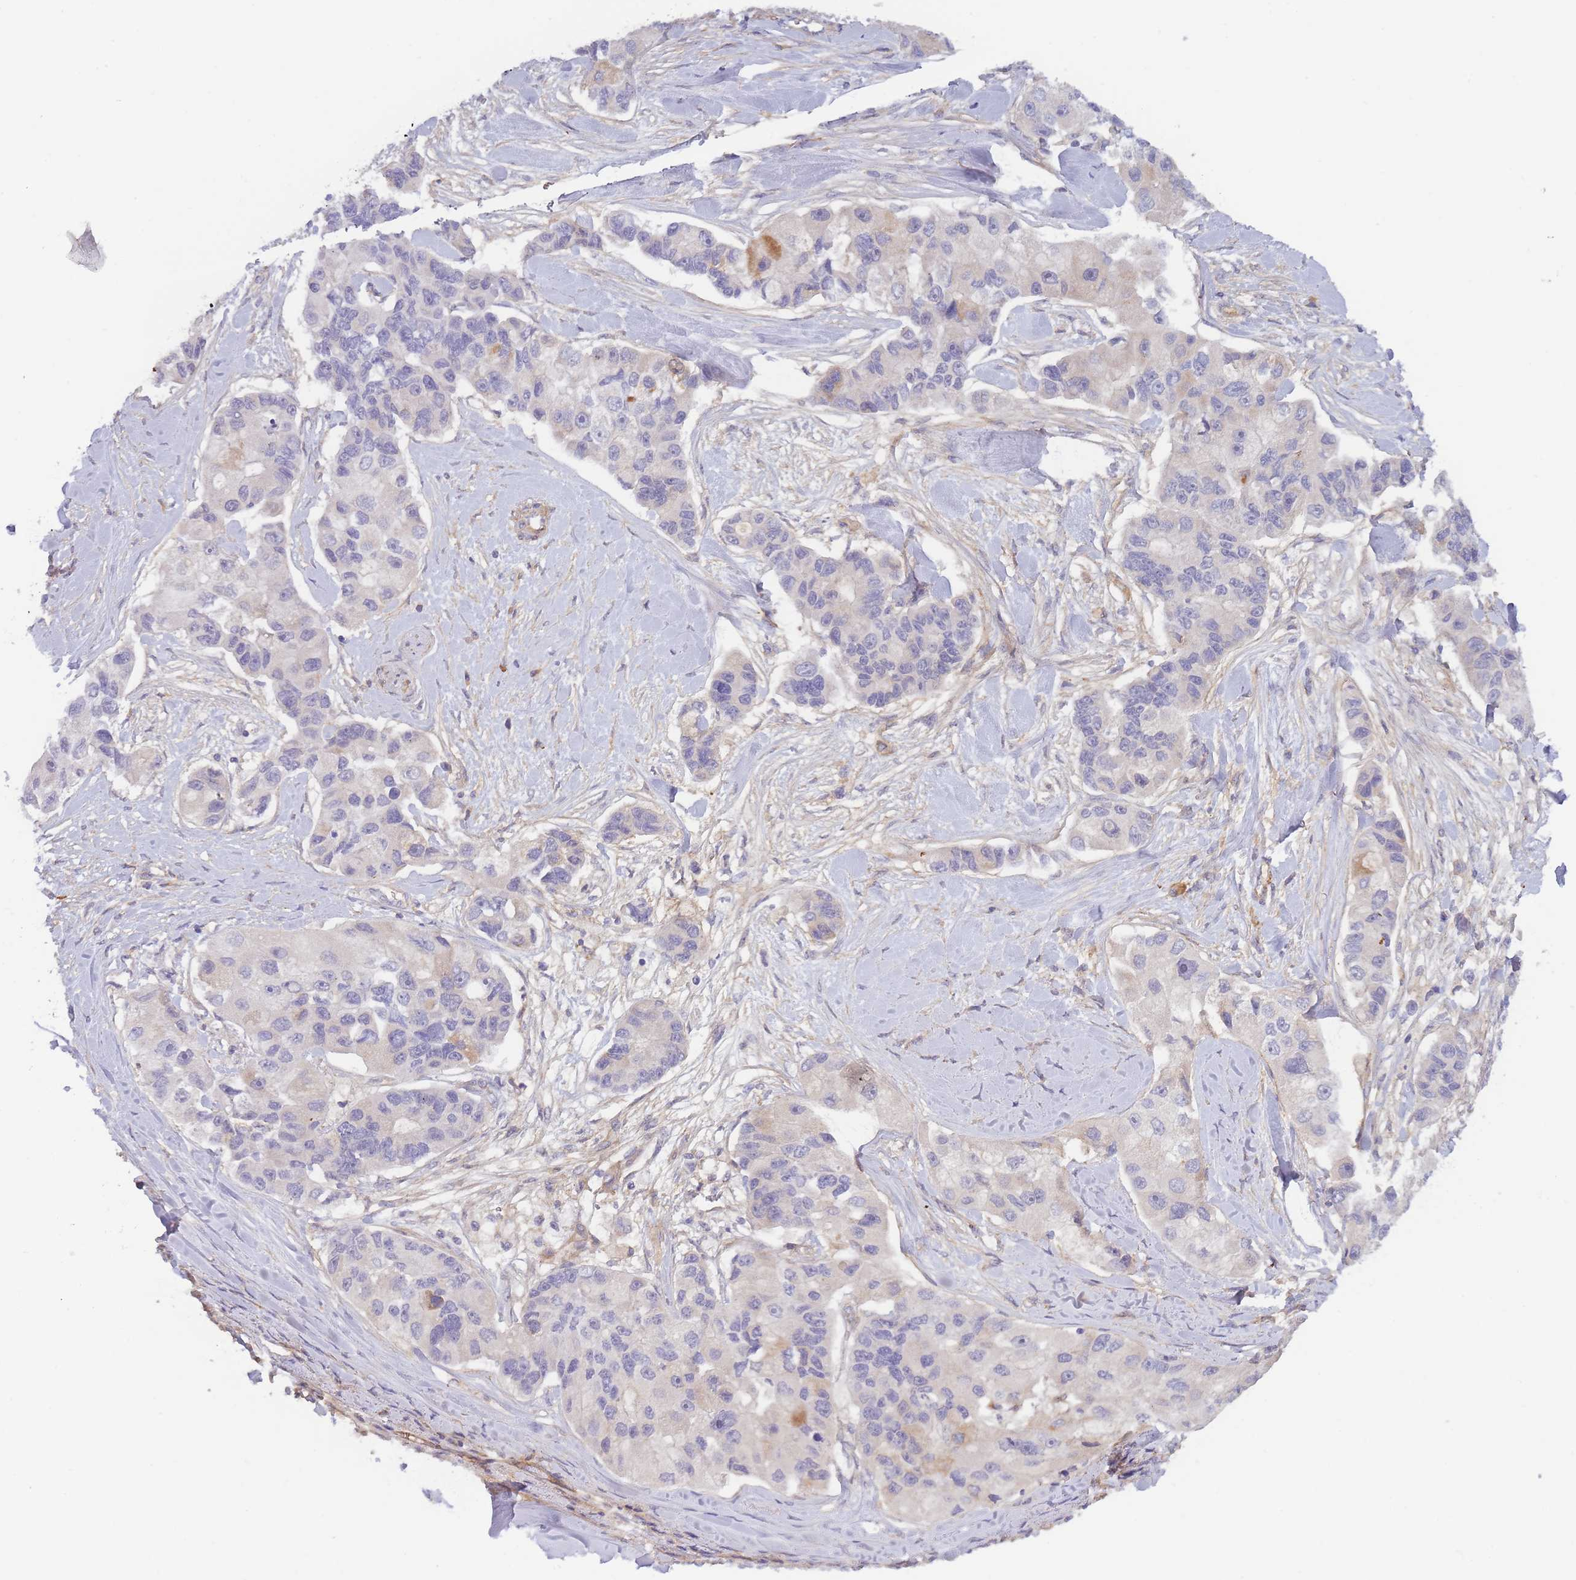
{"staining": {"intensity": "negative", "quantity": "none", "location": "none"}, "tissue": "lung cancer", "cell_type": "Tumor cells", "image_type": "cancer", "snomed": [{"axis": "morphology", "description": "Adenocarcinoma, NOS"}, {"axis": "topography", "description": "Lung"}], "caption": "Tumor cells show no significant protein expression in adenocarcinoma (lung). (Brightfield microscopy of DAB immunohistochemistry at high magnification).", "gene": "WDR93", "patient": {"sex": "female", "age": 54}}